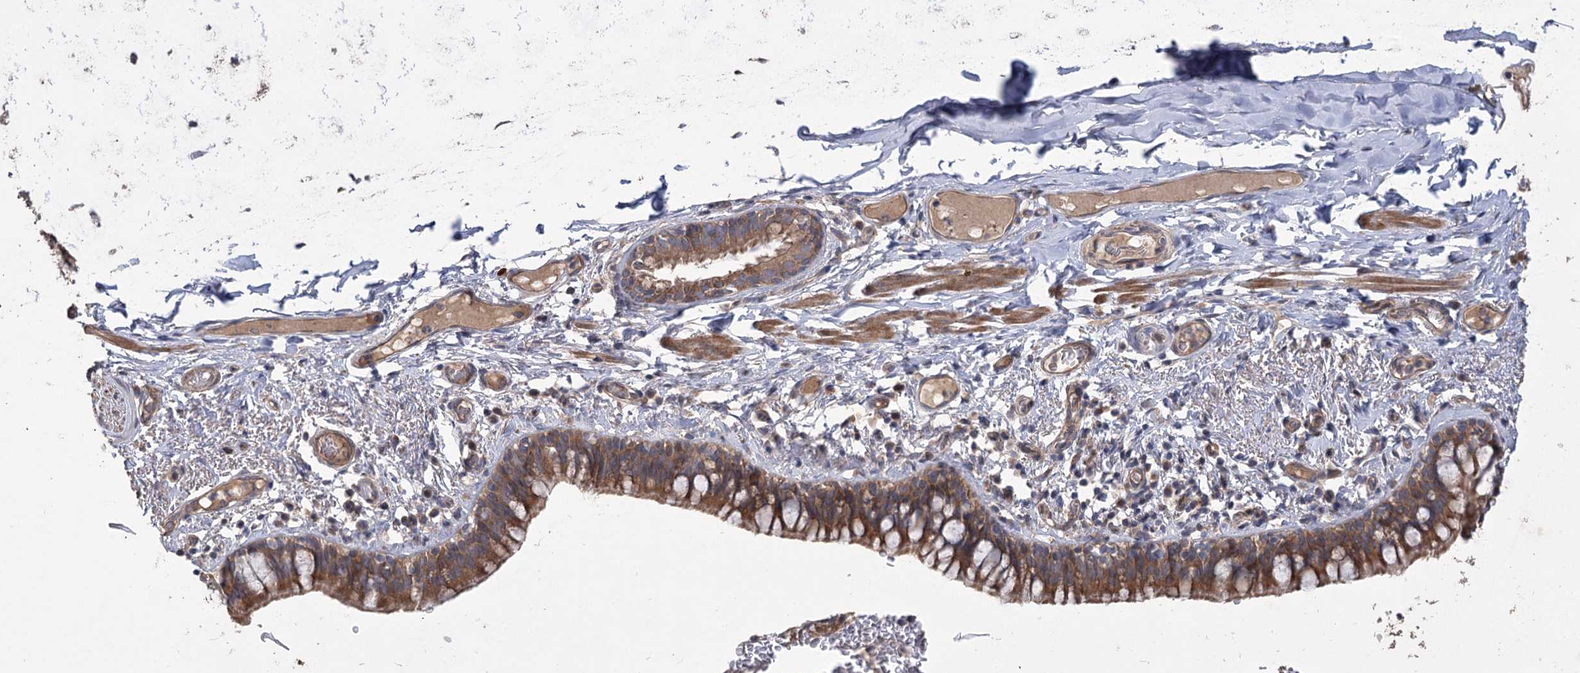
{"staining": {"intensity": "moderate", "quantity": ">75%", "location": "cytoplasmic/membranous"}, "tissue": "bronchus", "cell_type": "Respiratory epithelial cells", "image_type": "normal", "snomed": [{"axis": "morphology", "description": "Normal tissue, NOS"}, {"axis": "topography", "description": "Cartilage tissue"}, {"axis": "topography", "description": "Bronchus"}], "caption": "High-magnification brightfield microscopy of unremarkable bronchus stained with DAB (3,3'-diaminobenzidine) (brown) and counterstained with hematoxylin (blue). respiratory epithelial cells exhibit moderate cytoplasmic/membranous positivity is appreciated in about>75% of cells.", "gene": "RIN2", "patient": {"sex": "female", "age": 36}}